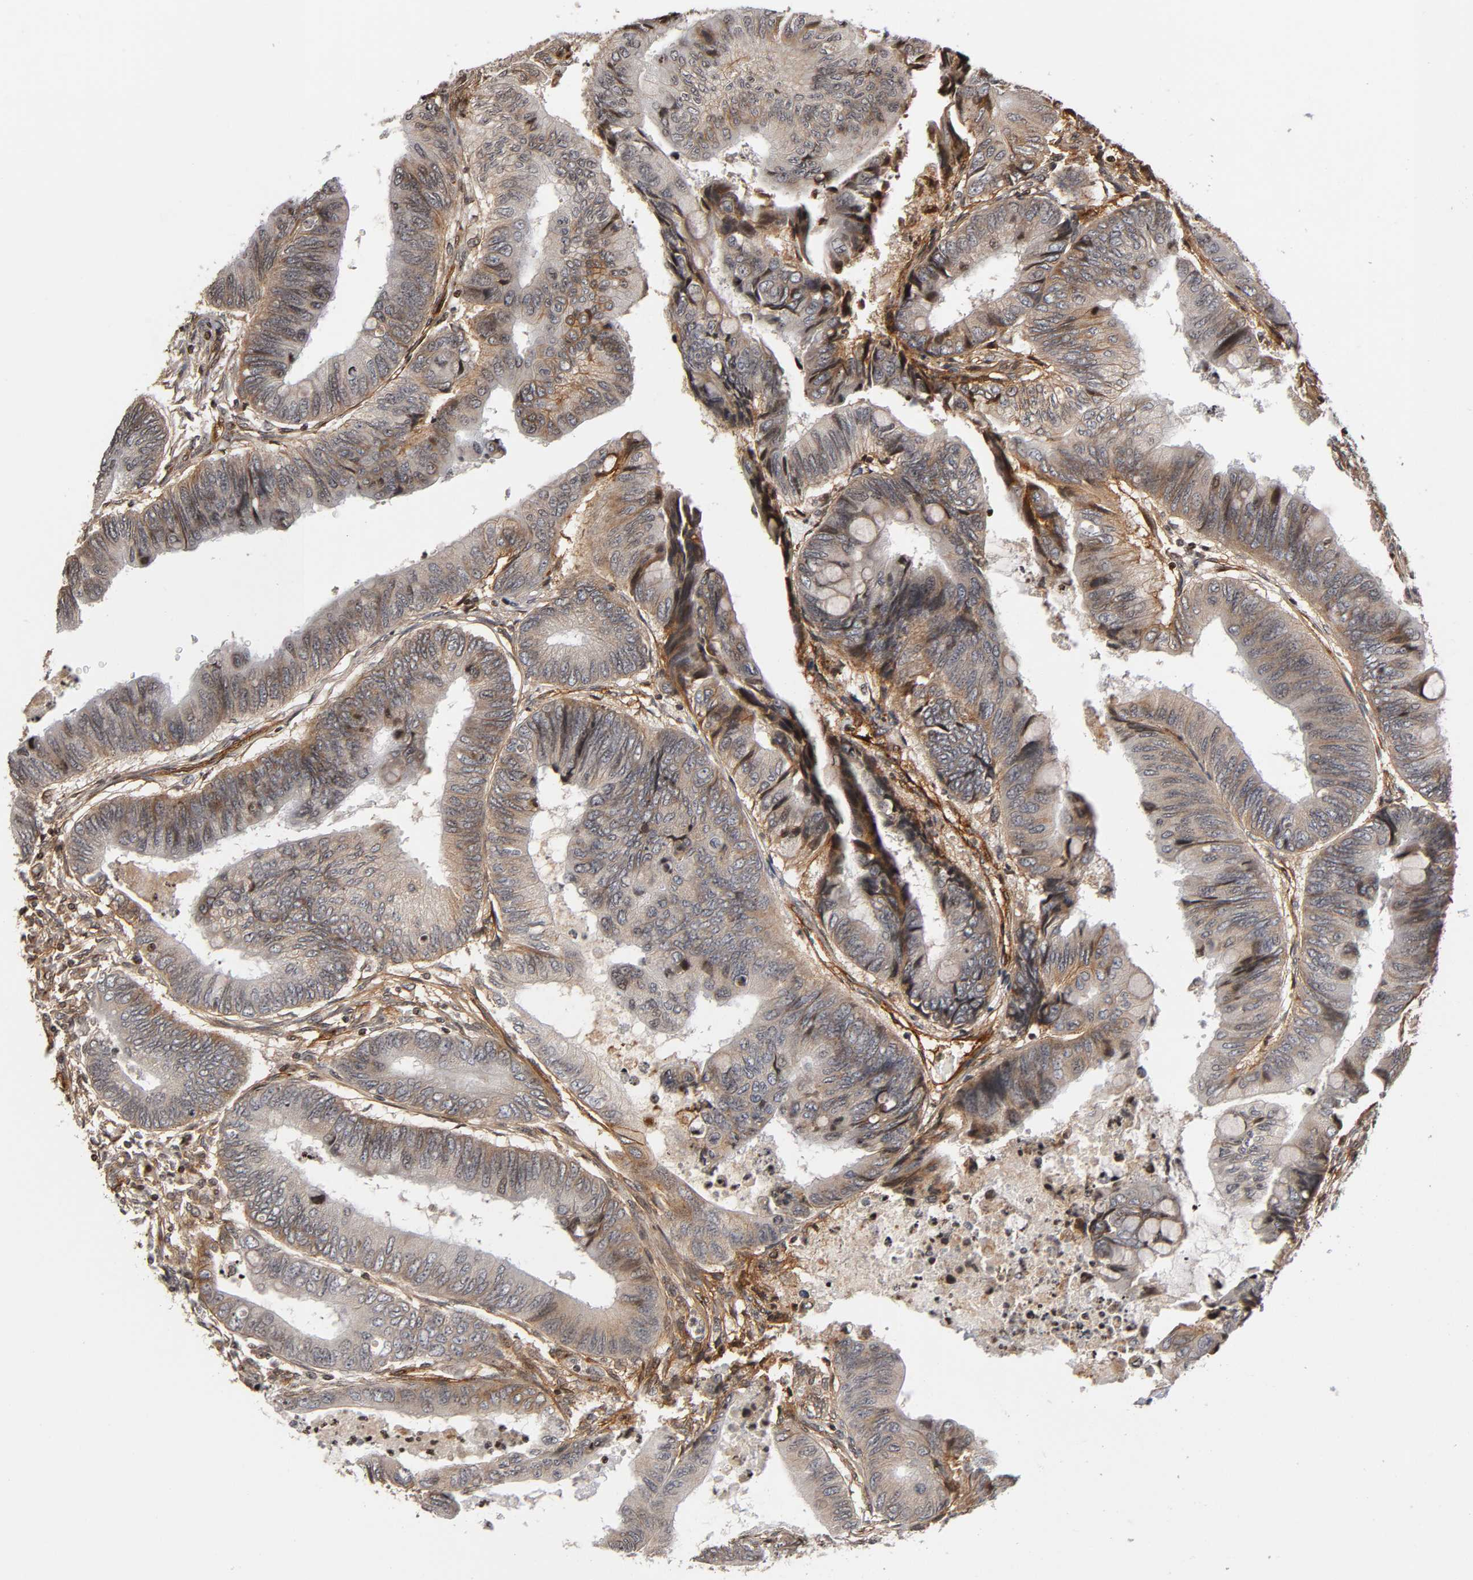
{"staining": {"intensity": "weak", "quantity": ">75%", "location": "cytoplasmic/membranous"}, "tissue": "colorectal cancer", "cell_type": "Tumor cells", "image_type": "cancer", "snomed": [{"axis": "morphology", "description": "Normal tissue, NOS"}, {"axis": "morphology", "description": "Adenocarcinoma, NOS"}, {"axis": "topography", "description": "Rectum"}, {"axis": "topography", "description": "Peripheral nerve tissue"}], "caption": "Tumor cells exhibit low levels of weak cytoplasmic/membranous staining in about >75% of cells in human colorectal cancer.", "gene": "ITGAV", "patient": {"sex": "male", "age": 92}}